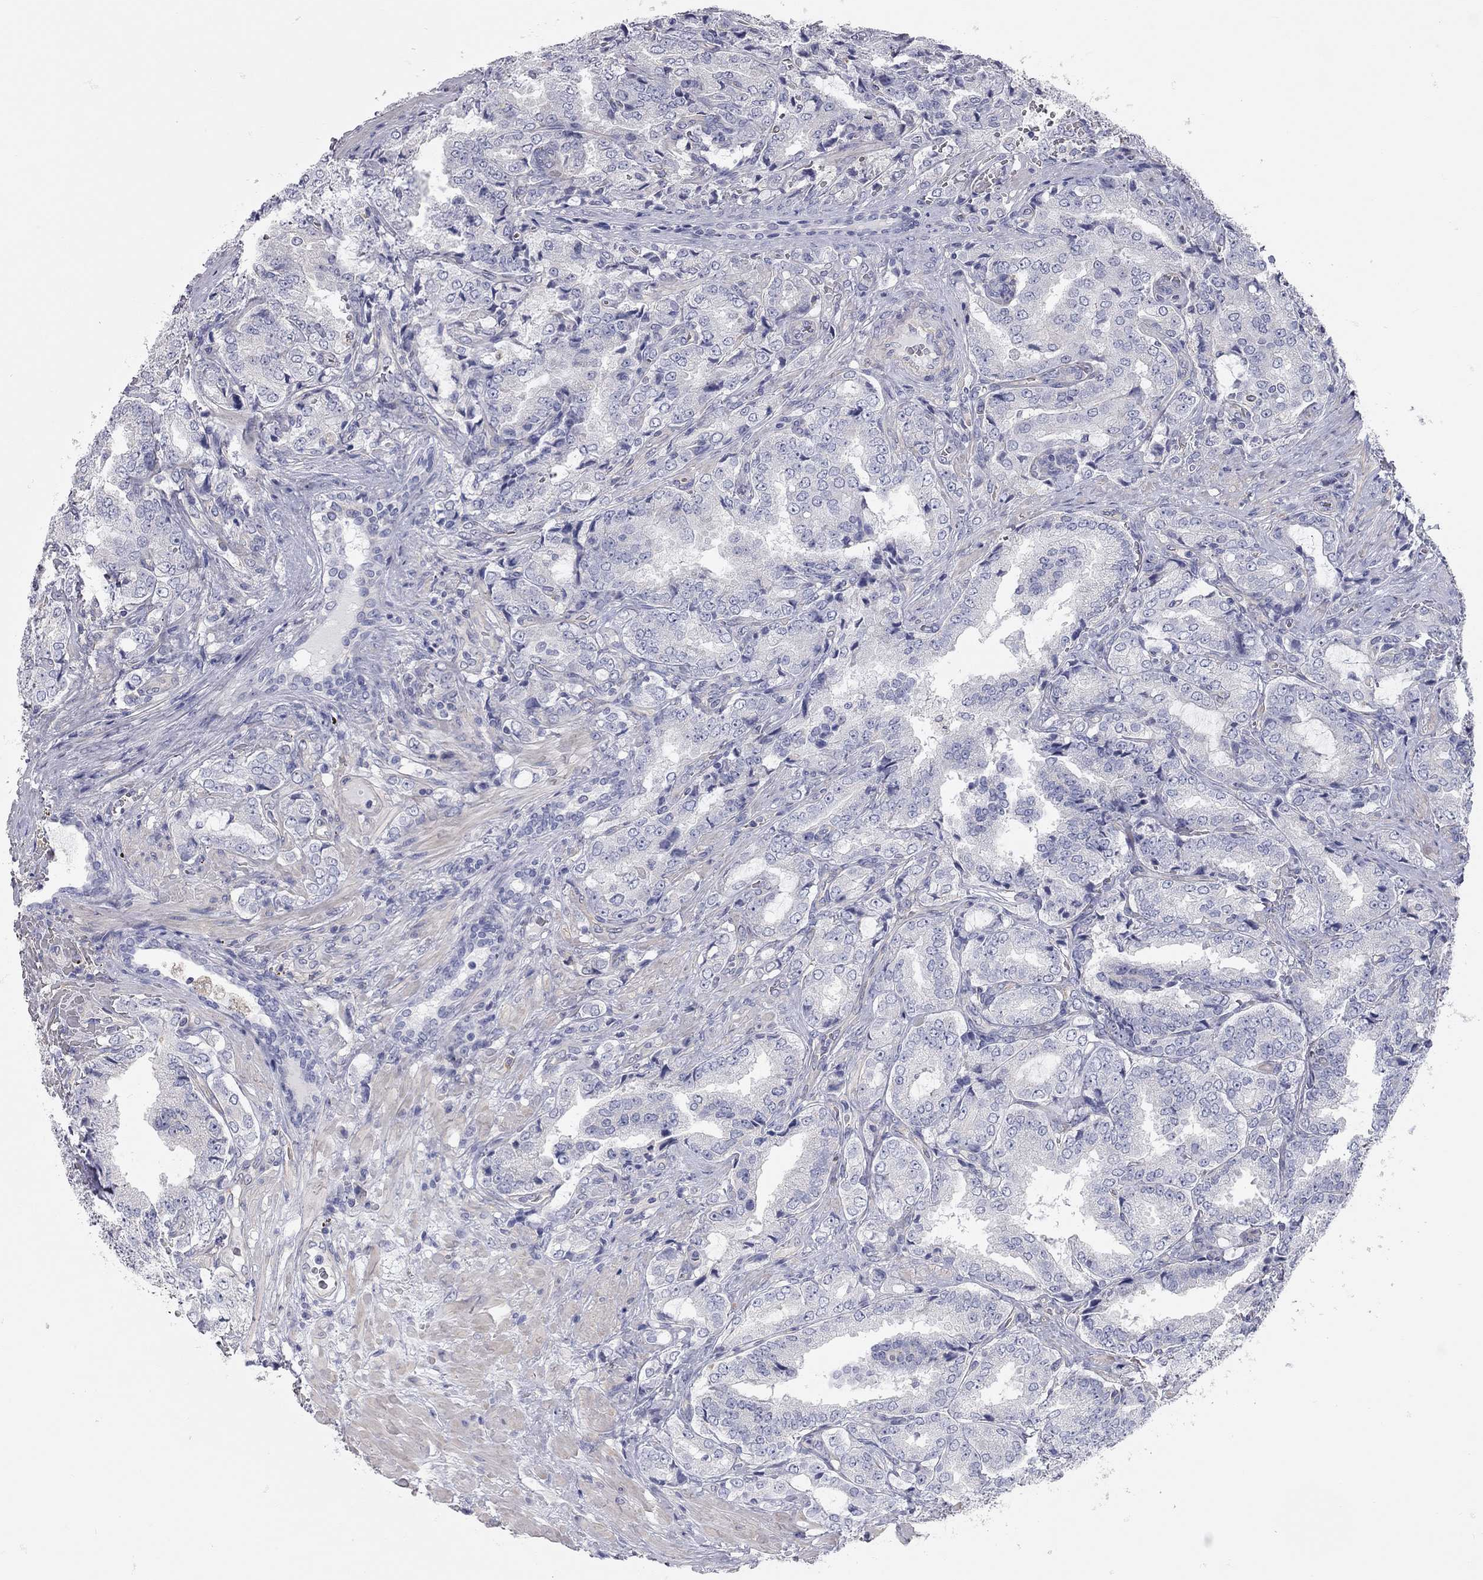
{"staining": {"intensity": "negative", "quantity": "none", "location": "none"}, "tissue": "prostate cancer", "cell_type": "Tumor cells", "image_type": "cancer", "snomed": [{"axis": "morphology", "description": "Adenocarcinoma, NOS"}, {"axis": "topography", "description": "Prostate"}], "caption": "This is a micrograph of immunohistochemistry (IHC) staining of prostate cancer (adenocarcinoma), which shows no staining in tumor cells.", "gene": "C10orf90", "patient": {"sex": "male", "age": 65}}